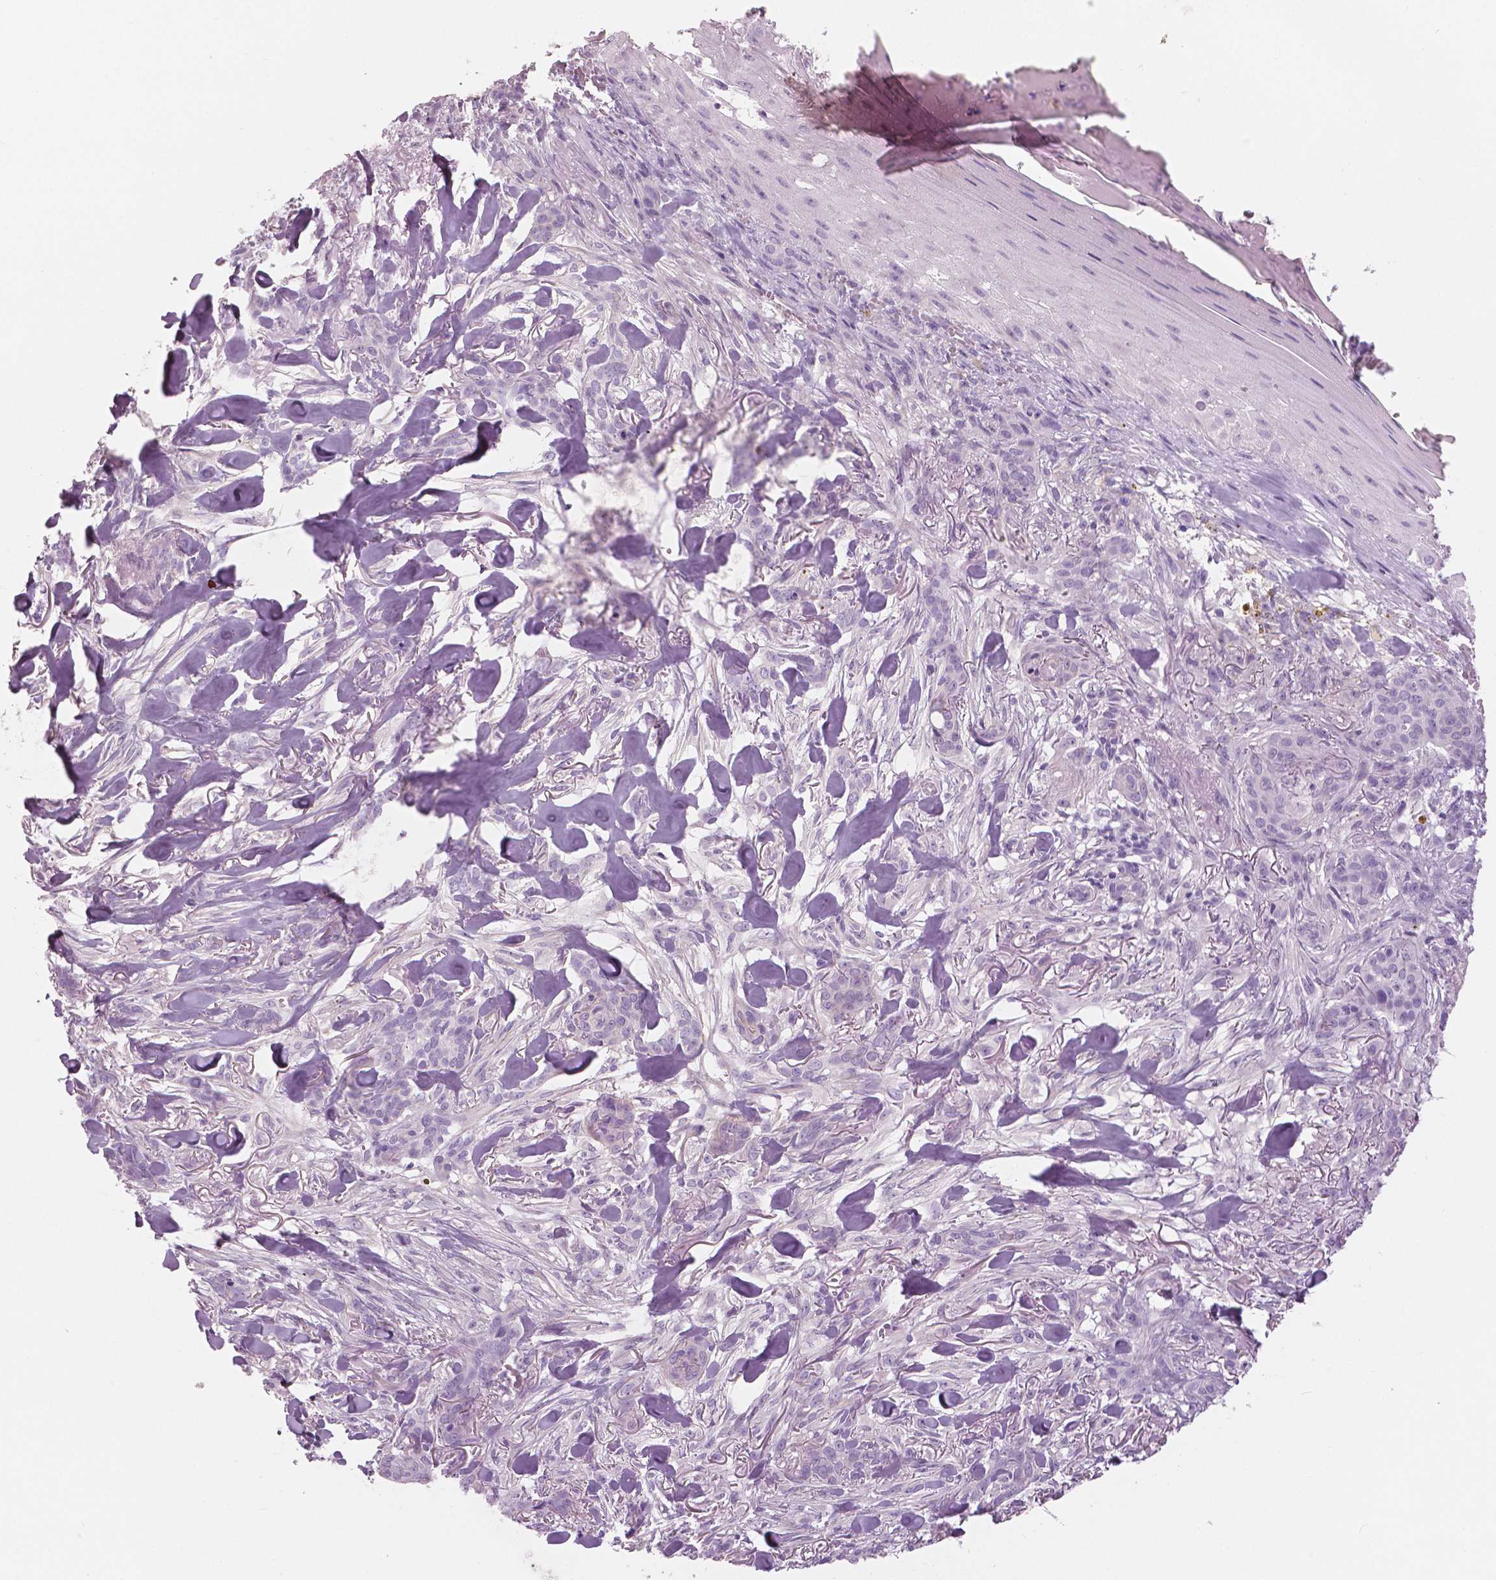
{"staining": {"intensity": "negative", "quantity": "none", "location": "none"}, "tissue": "skin cancer", "cell_type": "Tumor cells", "image_type": "cancer", "snomed": [{"axis": "morphology", "description": "Basal cell carcinoma"}, {"axis": "topography", "description": "Skin"}], "caption": "This photomicrograph is of skin basal cell carcinoma stained with immunohistochemistry to label a protein in brown with the nuclei are counter-stained blue. There is no expression in tumor cells.", "gene": "SLC24A1", "patient": {"sex": "female", "age": 61}}